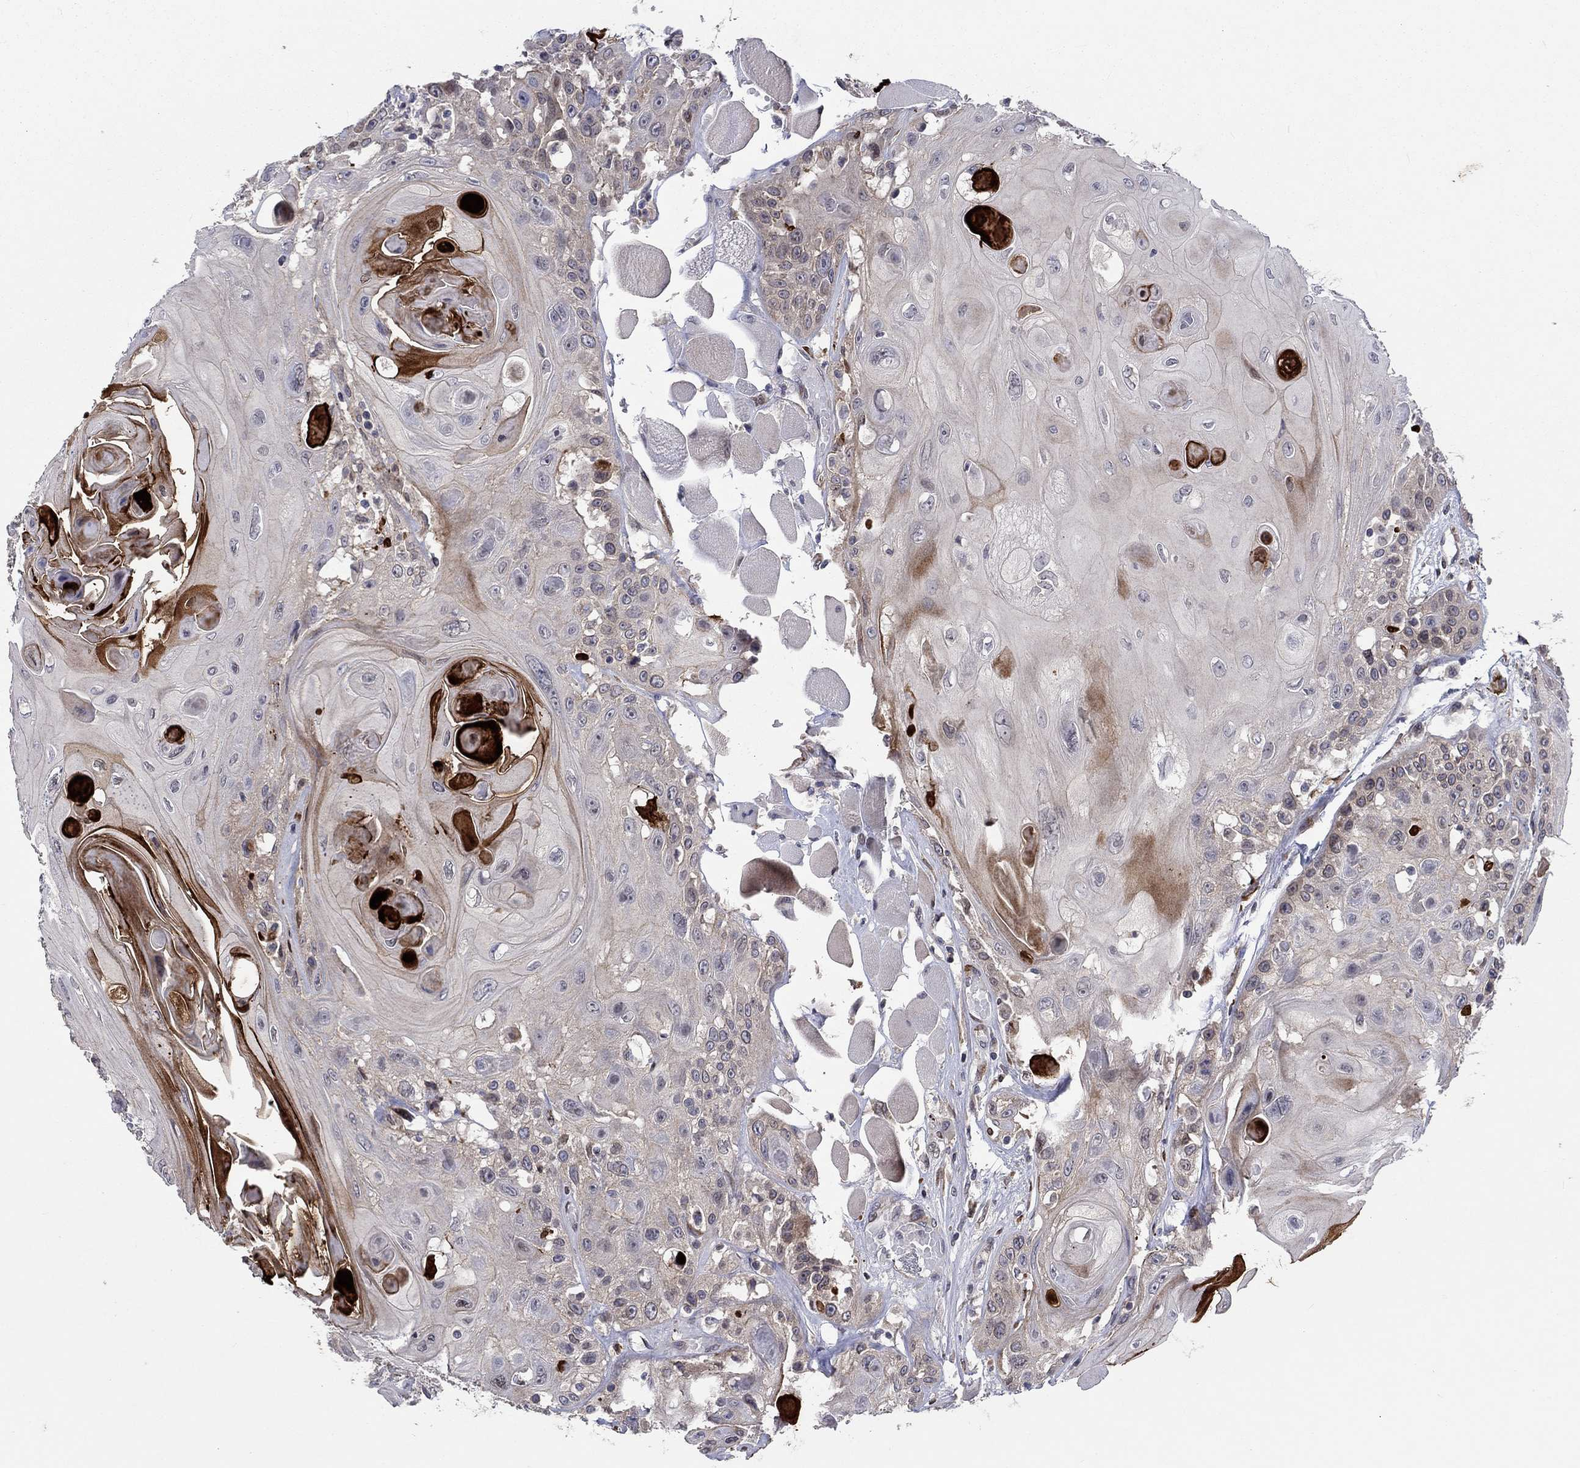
{"staining": {"intensity": "negative", "quantity": "none", "location": "none"}, "tissue": "head and neck cancer", "cell_type": "Tumor cells", "image_type": "cancer", "snomed": [{"axis": "morphology", "description": "Squamous cell carcinoma, NOS"}, {"axis": "topography", "description": "Head-Neck"}], "caption": "This histopathology image is of head and neck cancer stained with immunohistochemistry (IHC) to label a protein in brown with the nuclei are counter-stained blue. There is no expression in tumor cells. Nuclei are stained in blue.", "gene": "CETN3", "patient": {"sex": "female", "age": 59}}